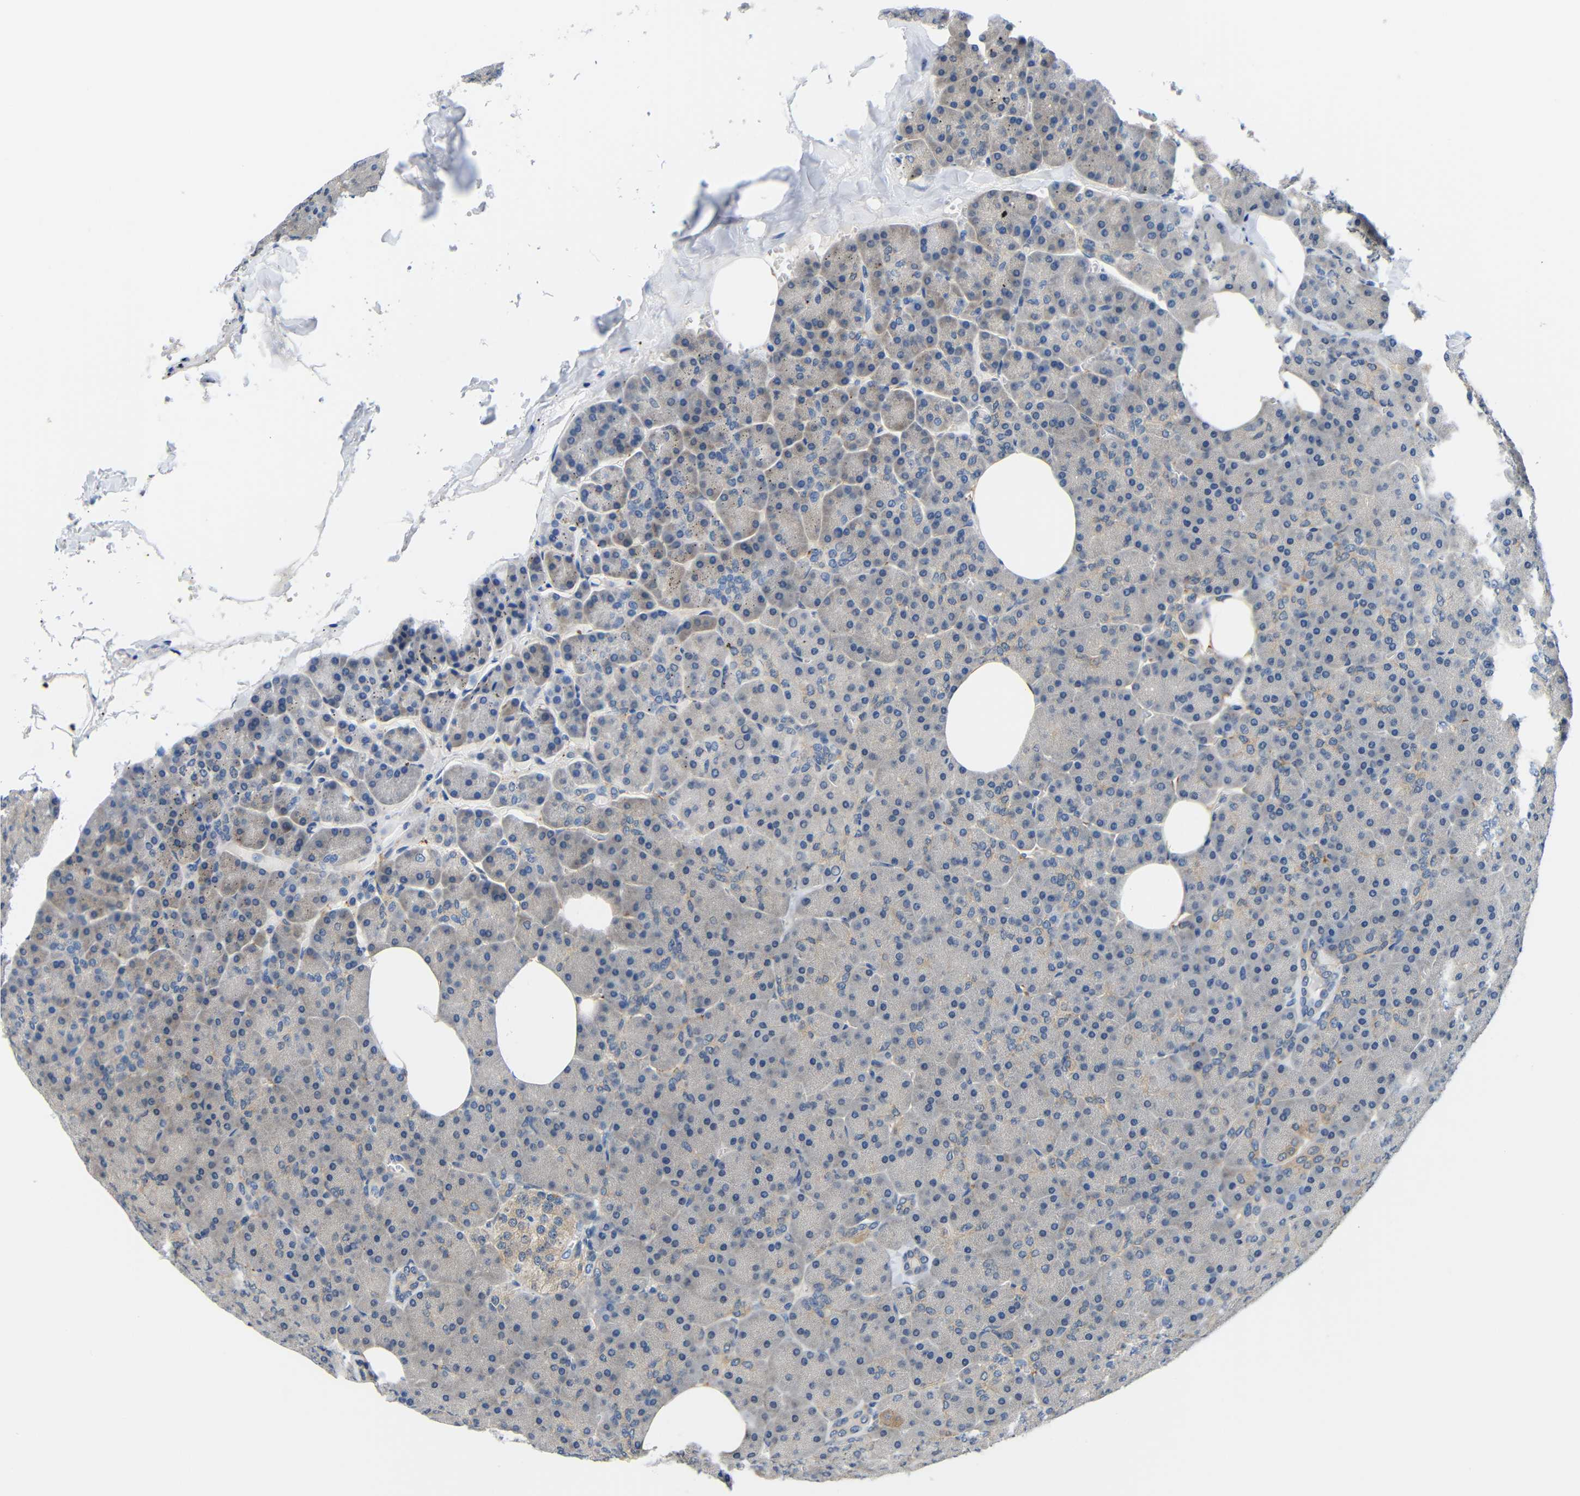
{"staining": {"intensity": "negative", "quantity": "none", "location": "none"}, "tissue": "pancreas", "cell_type": "Exocrine glandular cells", "image_type": "normal", "snomed": [{"axis": "morphology", "description": "Normal tissue, NOS"}, {"axis": "topography", "description": "Pancreas"}], "caption": "This is a image of IHC staining of normal pancreas, which shows no expression in exocrine glandular cells.", "gene": "NEGR1", "patient": {"sex": "female", "age": 35}}